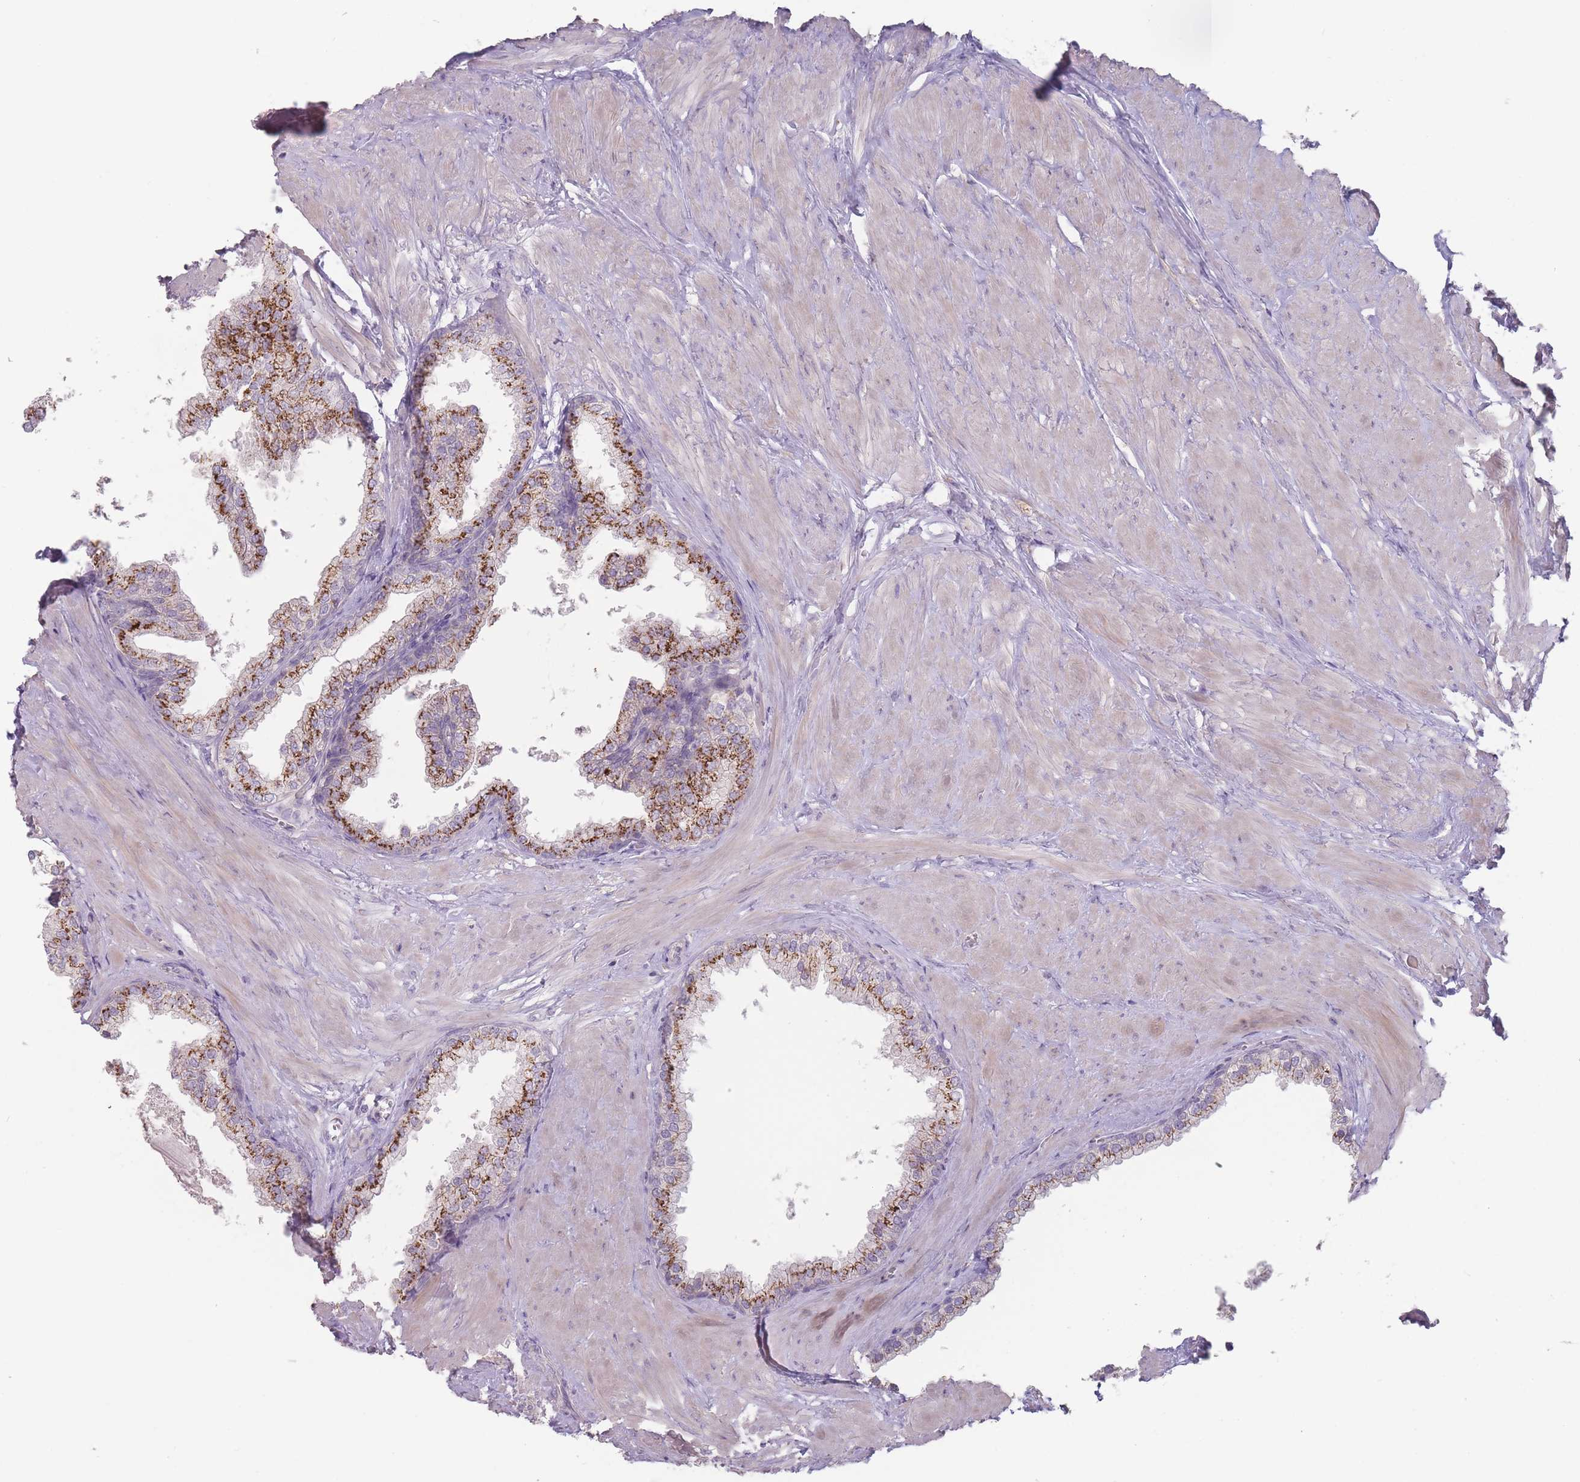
{"staining": {"intensity": "strong", "quantity": "25%-75%", "location": "cytoplasmic/membranous"}, "tissue": "prostate", "cell_type": "Glandular cells", "image_type": "normal", "snomed": [{"axis": "morphology", "description": "Normal tissue, NOS"}, {"axis": "topography", "description": "Prostate"}], "caption": "The photomicrograph displays staining of unremarkable prostate, revealing strong cytoplasmic/membranous protein expression (brown color) within glandular cells. (Brightfield microscopy of DAB IHC at high magnification).", "gene": "AKAIN1", "patient": {"sex": "male", "age": 48}}